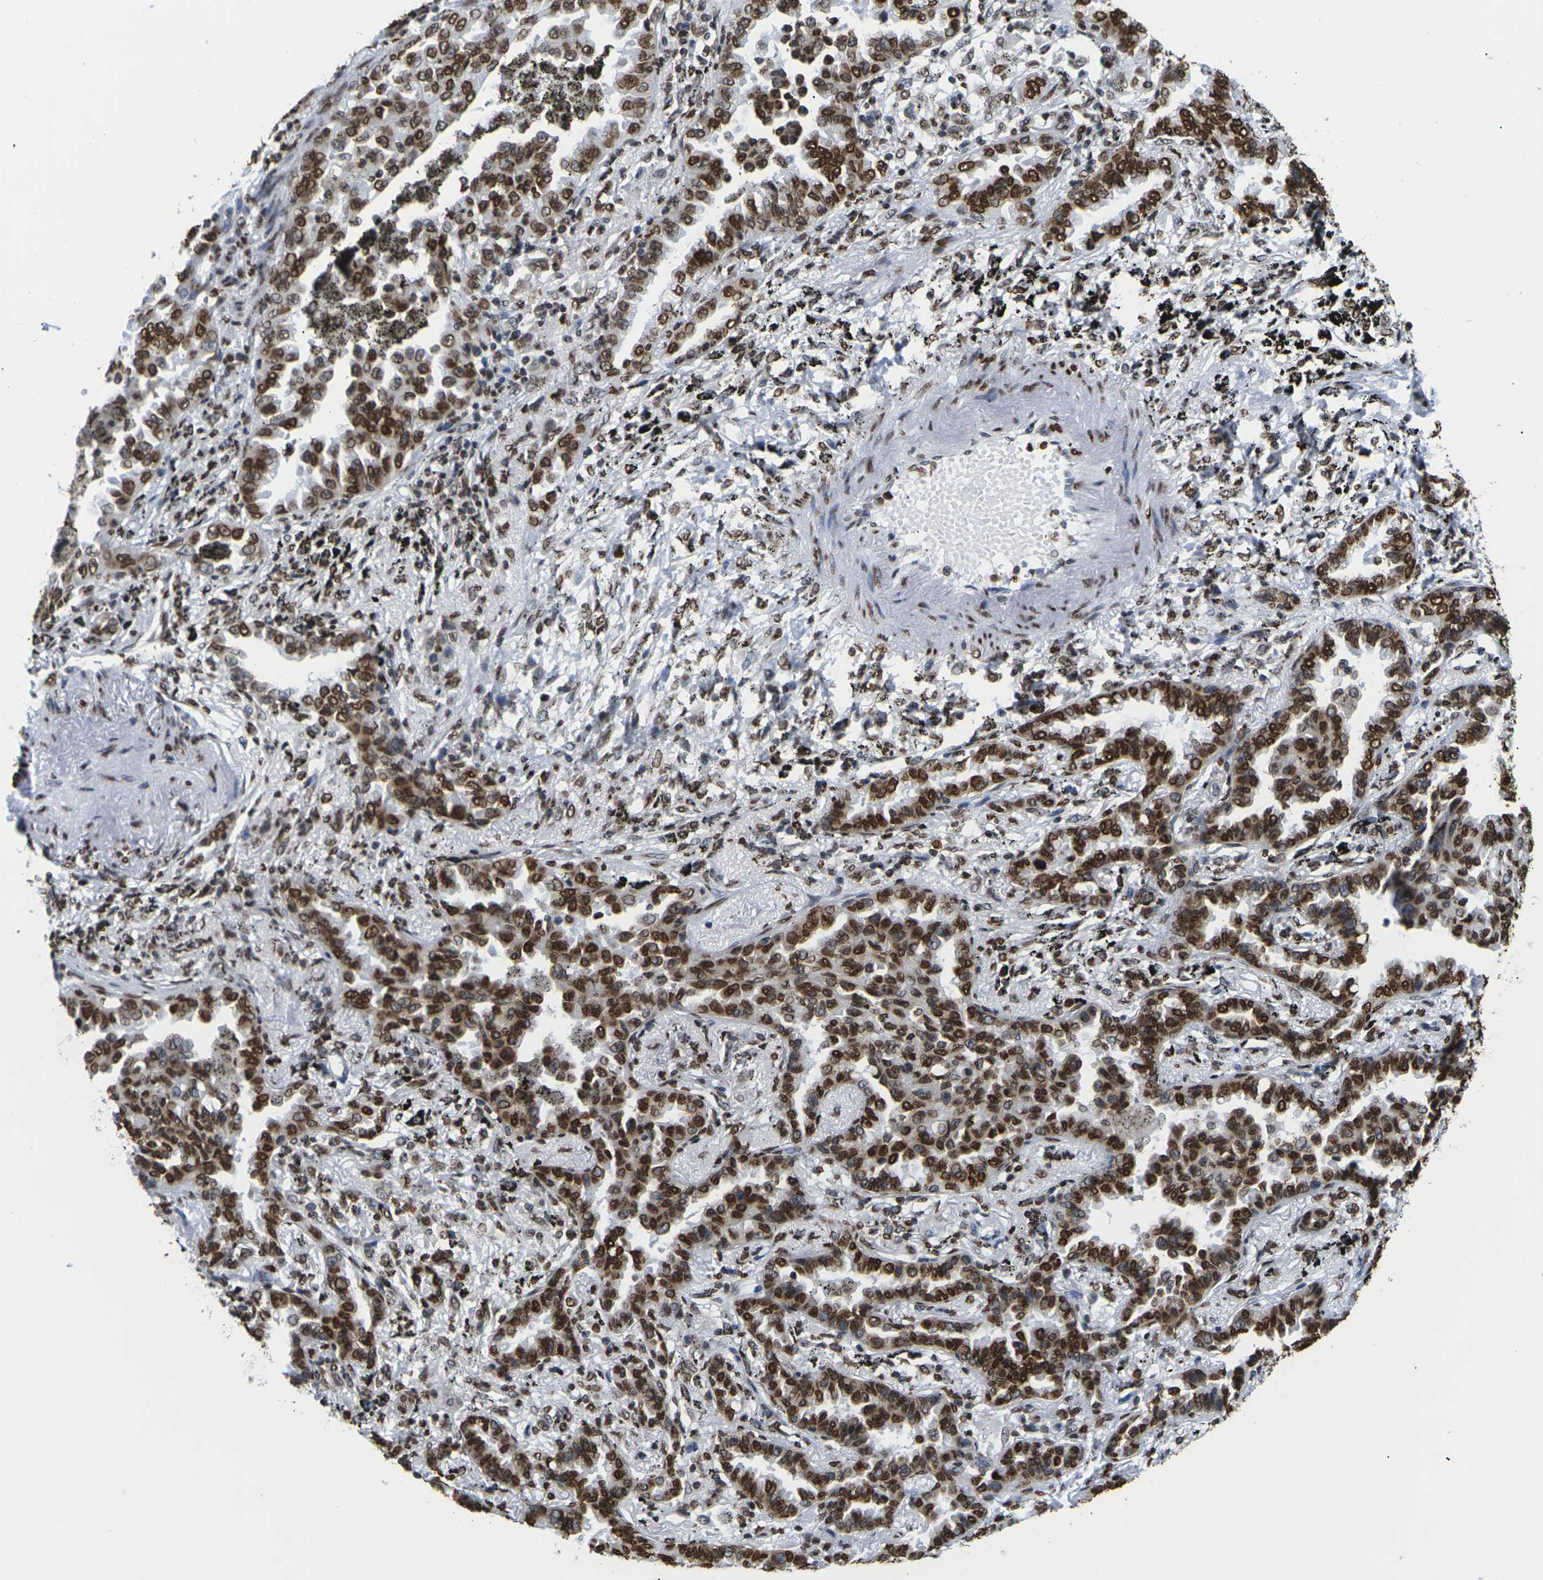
{"staining": {"intensity": "strong", "quantity": ">75%", "location": "cytoplasmic/membranous,nuclear"}, "tissue": "lung cancer", "cell_type": "Tumor cells", "image_type": "cancer", "snomed": [{"axis": "morphology", "description": "Normal tissue, NOS"}, {"axis": "morphology", "description": "Adenocarcinoma, NOS"}, {"axis": "topography", "description": "Lung"}], "caption": "A micrograph showing strong cytoplasmic/membranous and nuclear expression in approximately >75% of tumor cells in lung adenocarcinoma, as visualized by brown immunohistochemical staining.", "gene": "H2AC21", "patient": {"sex": "male", "age": 59}}